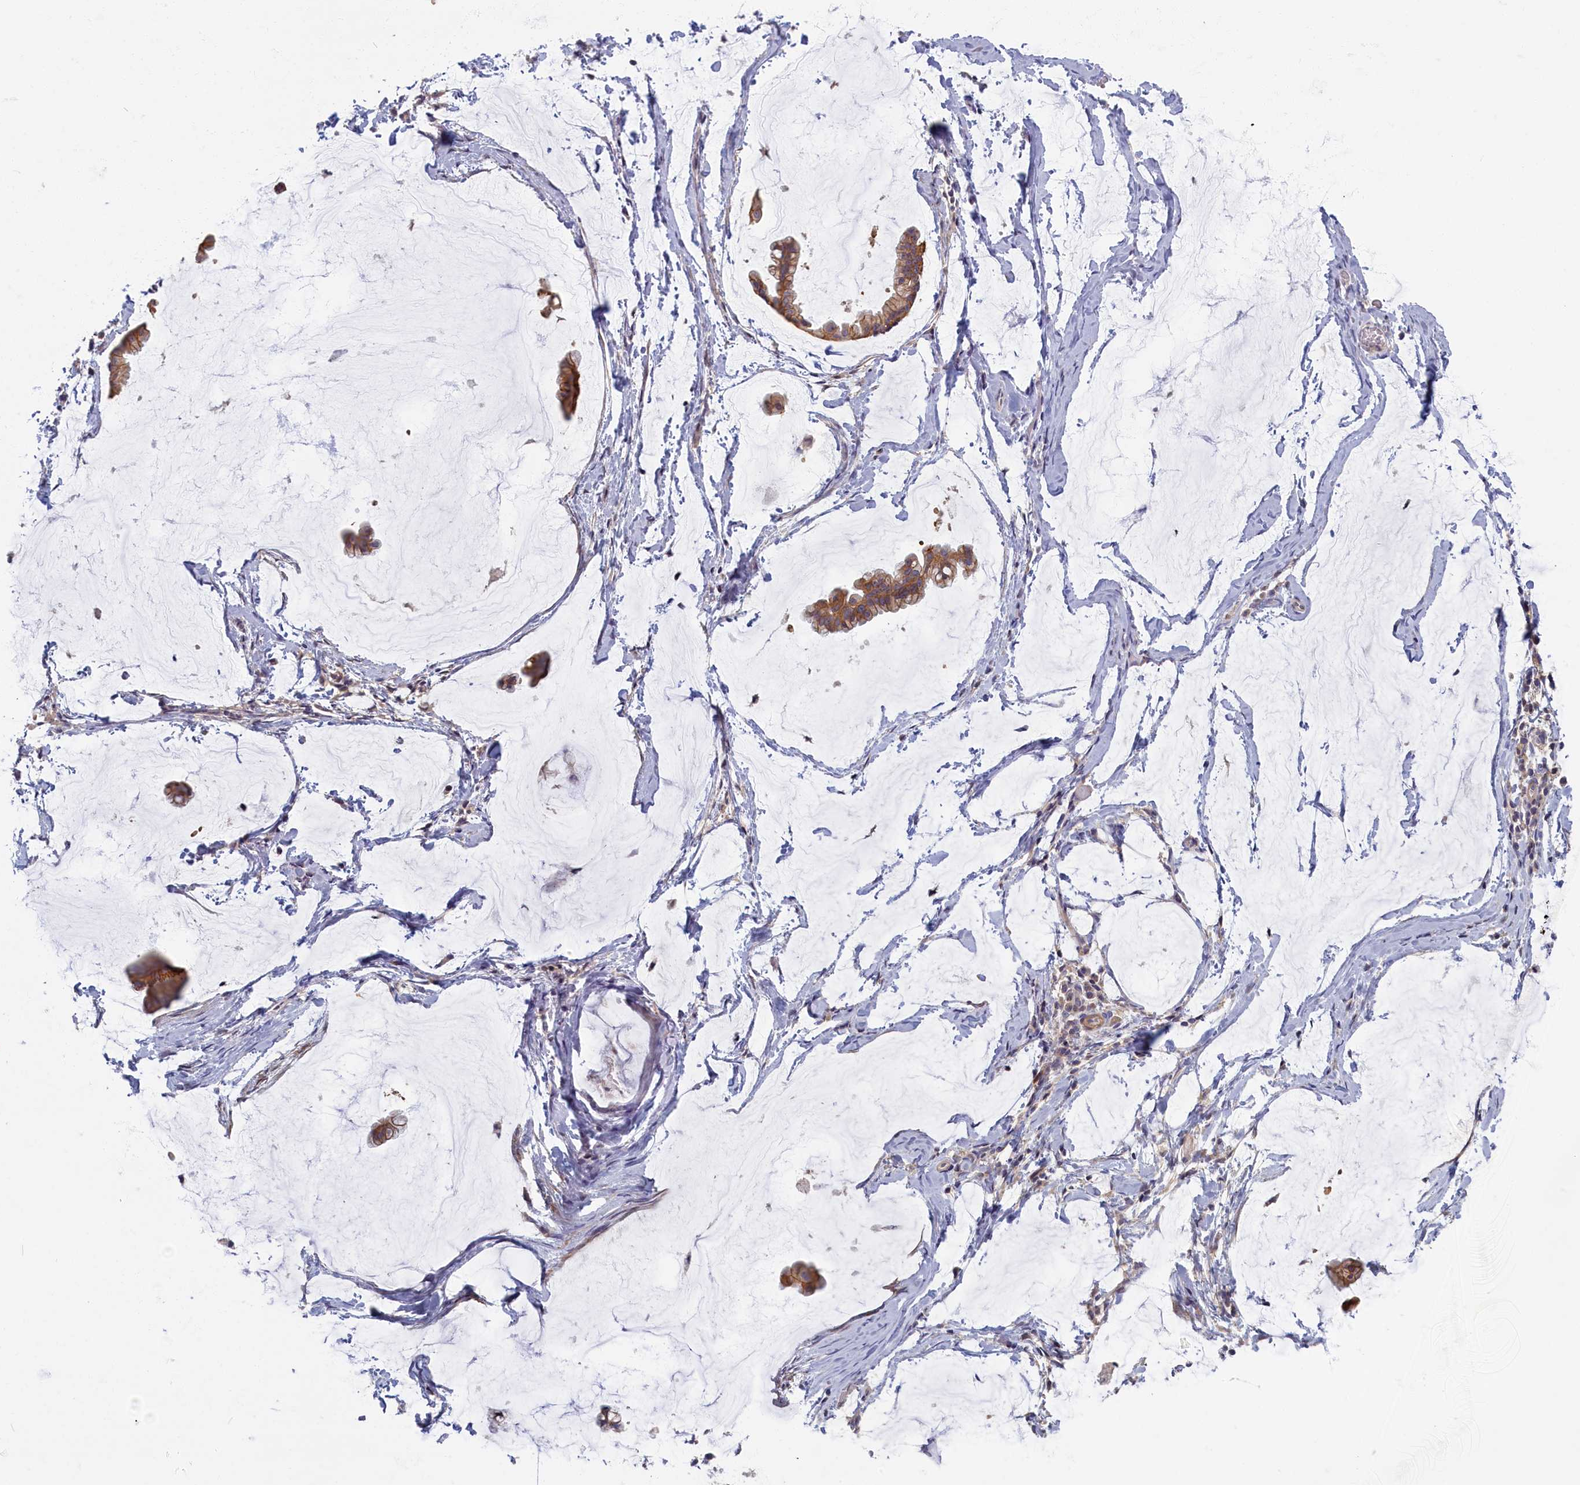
{"staining": {"intensity": "moderate", "quantity": ">75%", "location": "cytoplasmic/membranous"}, "tissue": "ovarian cancer", "cell_type": "Tumor cells", "image_type": "cancer", "snomed": [{"axis": "morphology", "description": "Cystadenocarcinoma, mucinous, NOS"}, {"axis": "topography", "description": "Ovary"}], "caption": "Ovarian cancer (mucinous cystadenocarcinoma) was stained to show a protein in brown. There is medium levels of moderate cytoplasmic/membranous positivity in about >75% of tumor cells.", "gene": "TRPM4", "patient": {"sex": "female", "age": 73}}